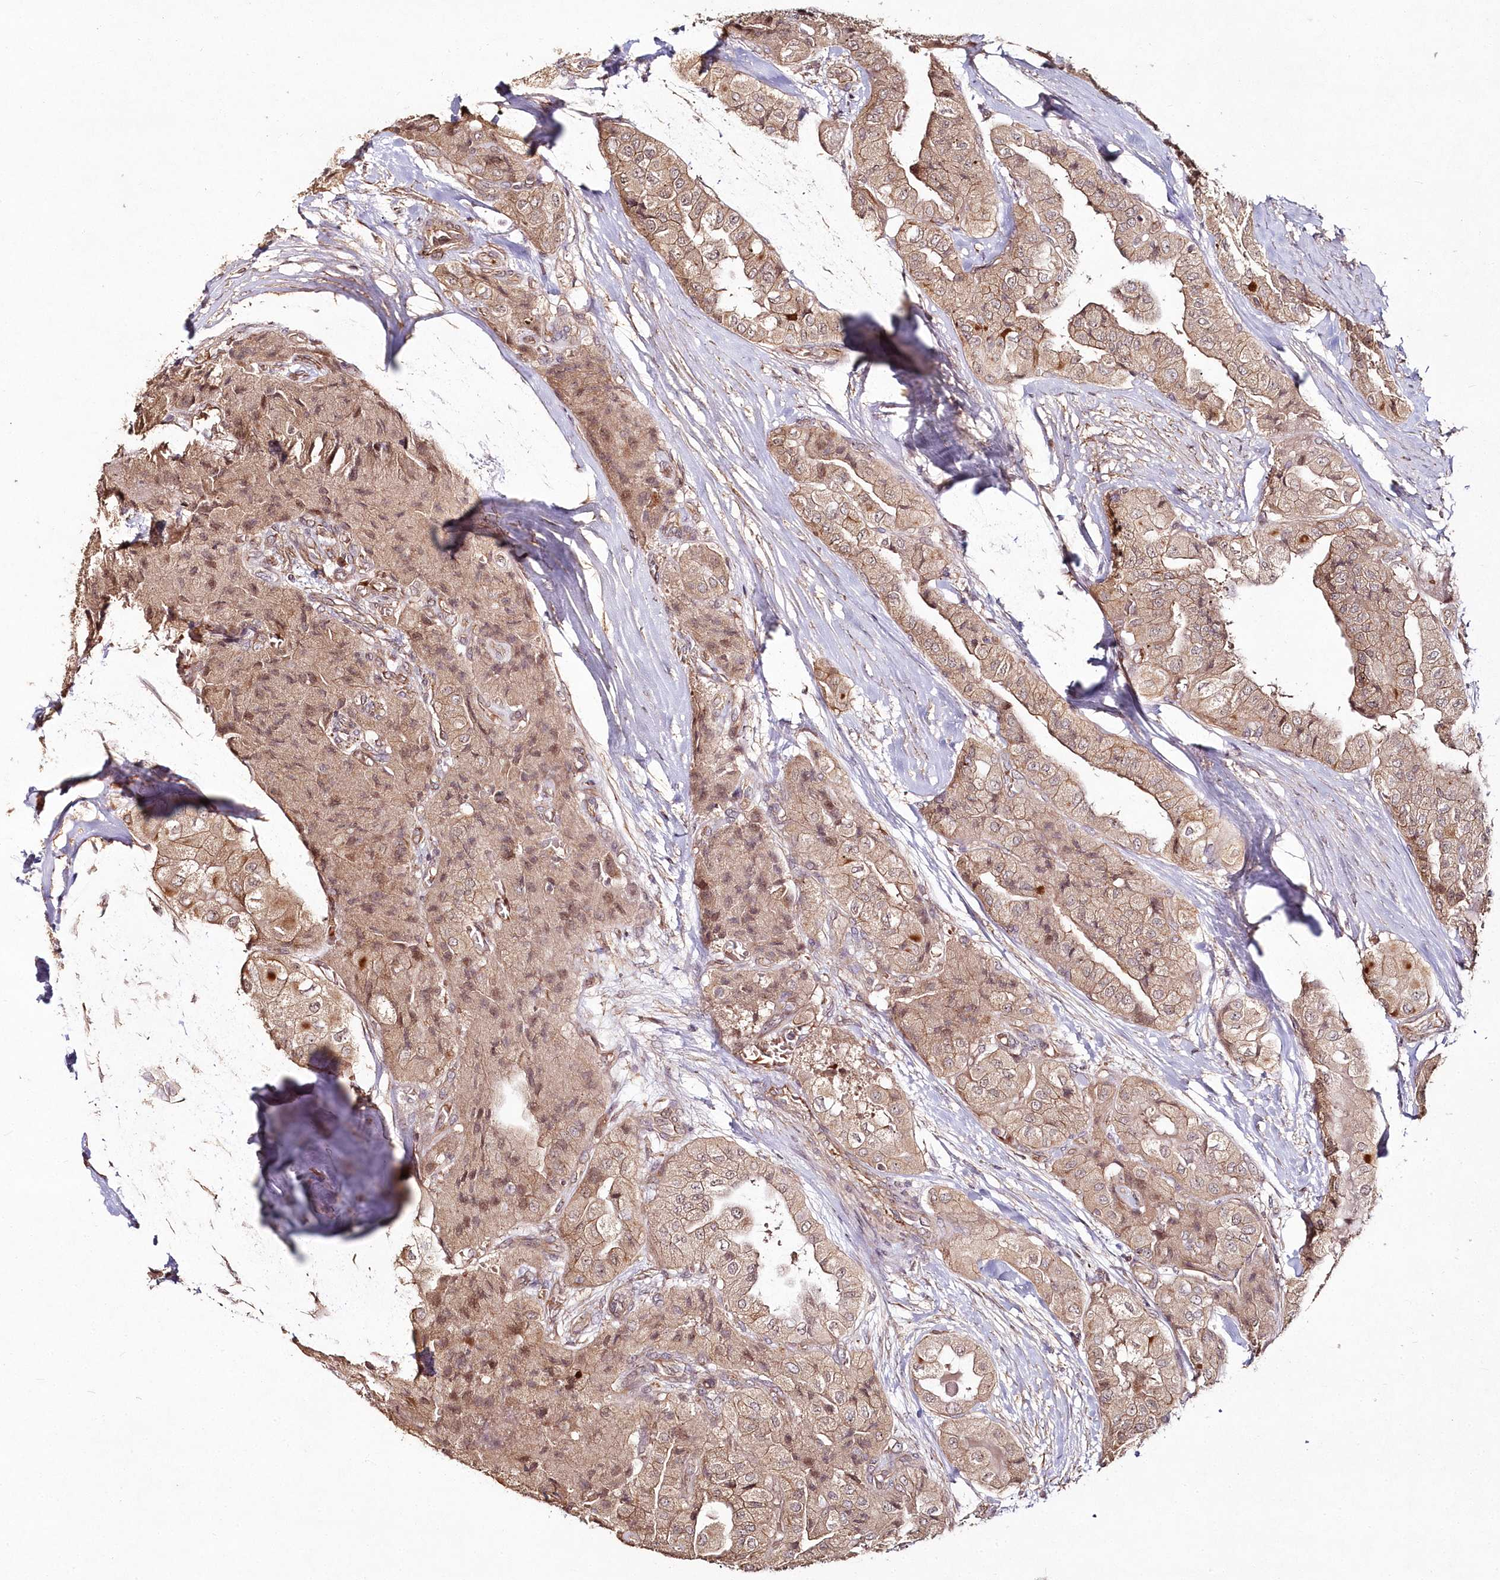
{"staining": {"intensity": "moderate", "quantity": ">75%", "location": "cytoplasmic/membranous,nuclear"}, "tissue": "thyroid cancer", "cell_type": "Tumor cells", "image_type": "cancer", "snomed": [{"axis": "morphology", "description": "Papillary adenocarcinoma, NOS"}, {"axis": "topography", "description": "Thyroid gland"}], "caption": "Thyroid cancer stained with a brown dye demonstrates moderate cytoplasmic/membranous and nuclear positive staining in about >75% of tumor cells.", "gene": "HYCC2", "patient": {"sex": "female", "age": 59}}